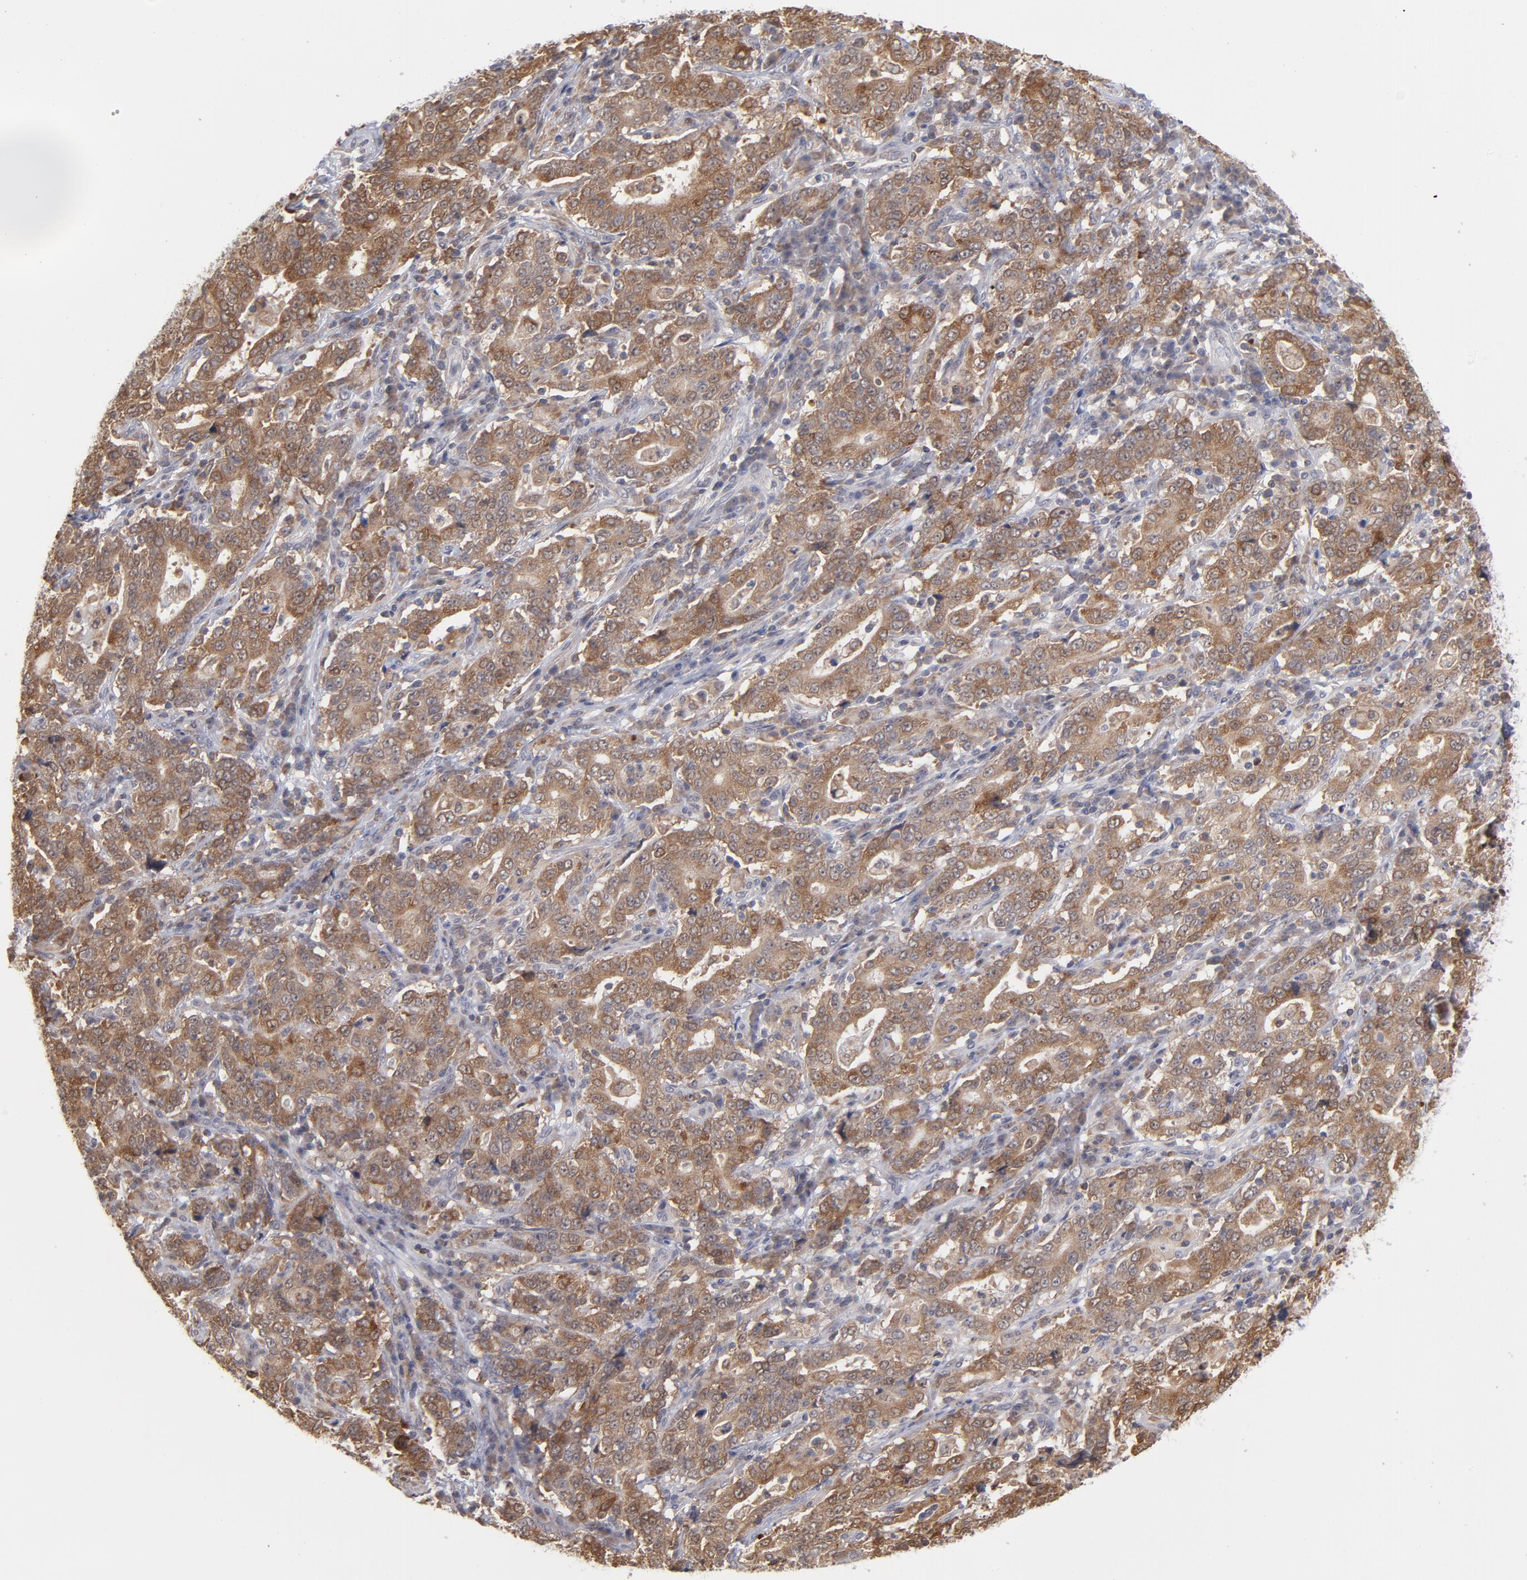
{"staining": {"intensity": "moderate", "quantity": ">75%", "location": "cytoplasmic/membranous"}, "tissue": "stomach cancer", "cell_type": "Tumor cells", "image_type": "cancer", "snomed": [{"axis": "morphology", "description": "Normal tissue, NOS"}, {"axis": "morphology", "description": "Adenocarcinoma, NOS"}, {"axis": "topography", "description": "Stomach, upper"}, {"axis": "topography", "description": "Stomach"}], "caption": "Stomach cancer stained with a protein marker exhibits moderate staining in tumor cells.", "gene": "OAS1", "patient": {"sex": "male", "age": 59}}